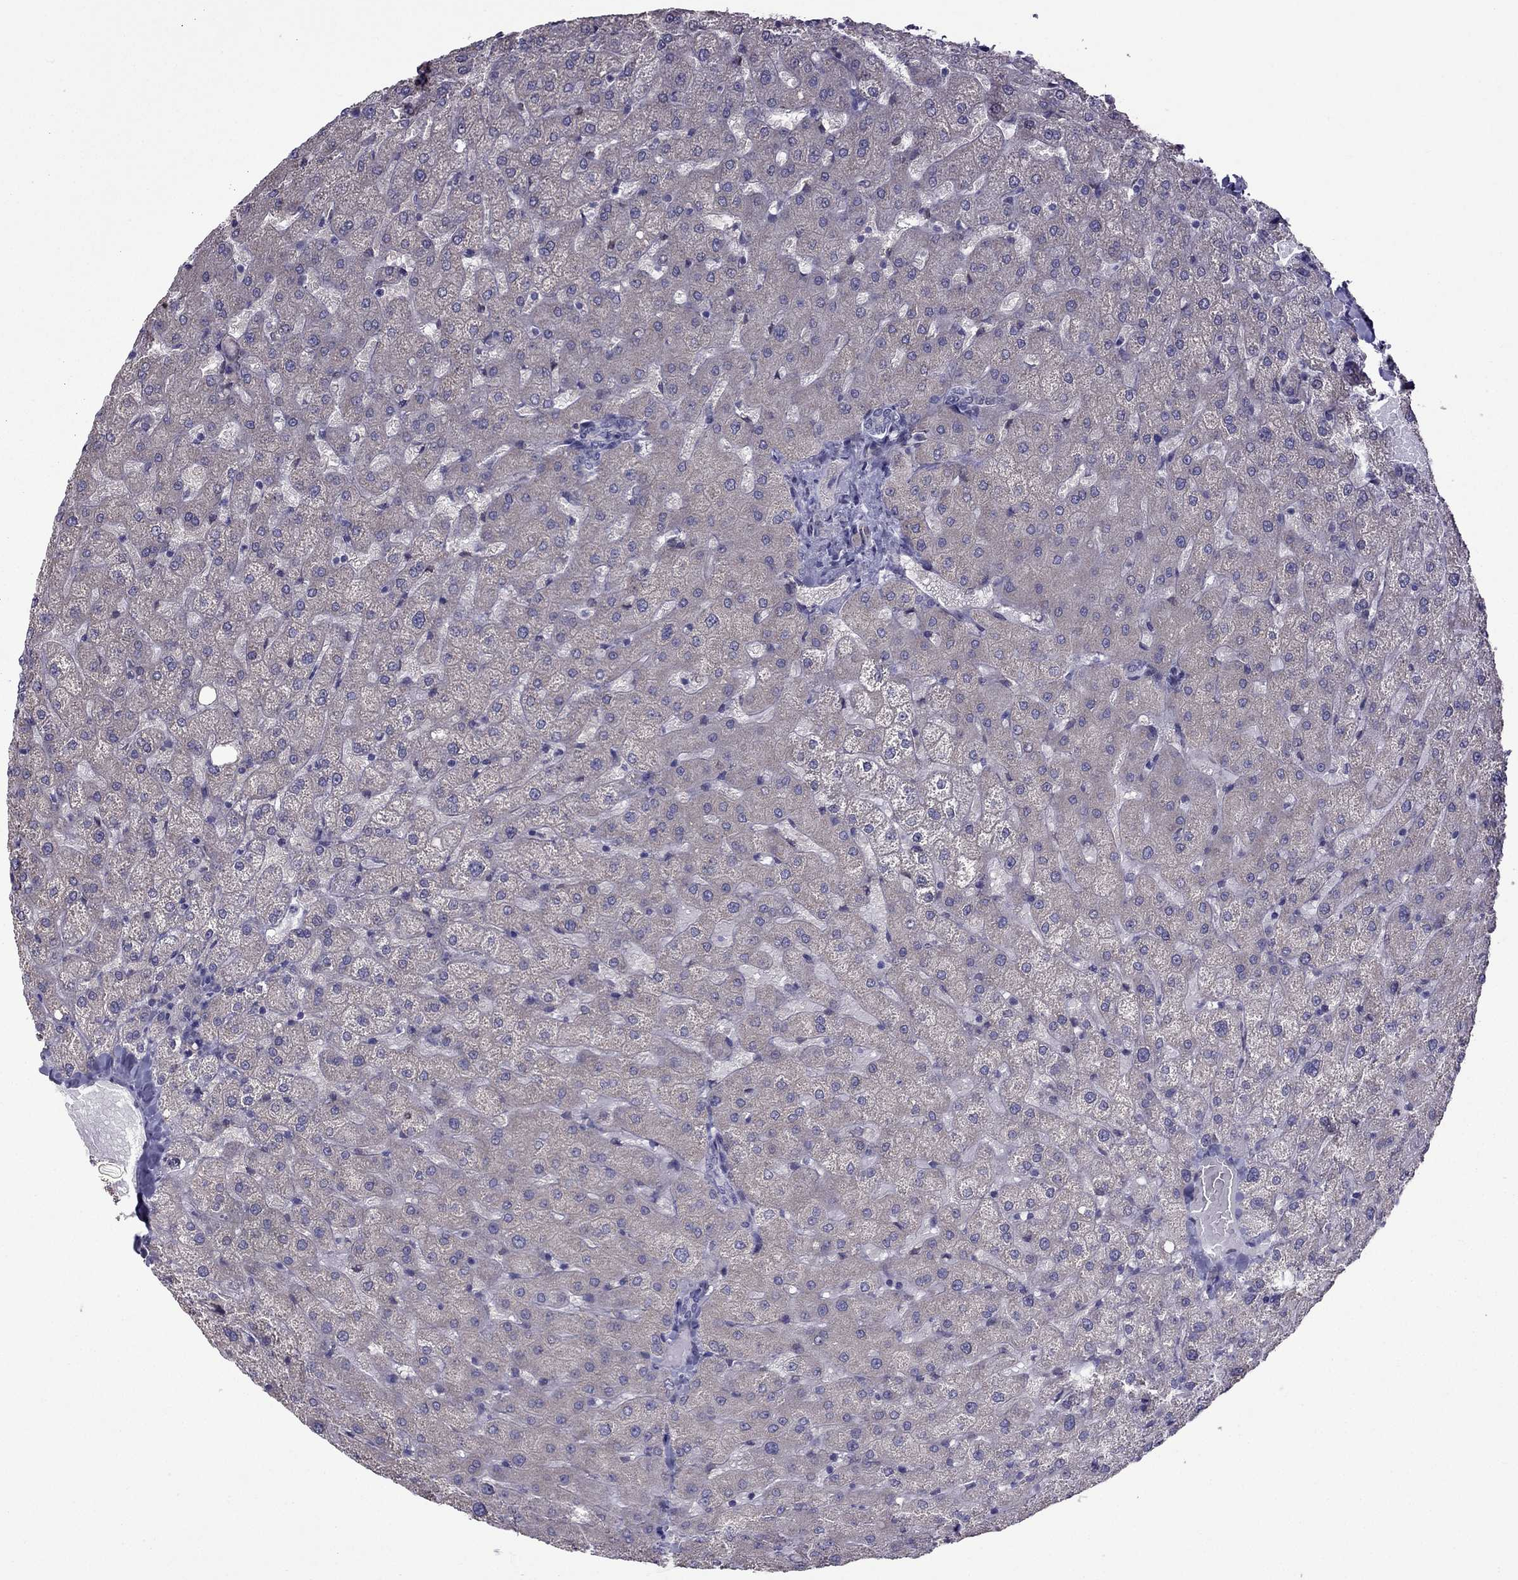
{"staining": {"intensity": "negative", "quantity": "none", "location": "none"}, "tissue": "liver", "cell_type": "Cholangiocytes", "image_type": "normal", "snomed": [{"axis": "morphology", "description": "Normal tissue, NOS"}, {"axis": "topography", "description": "Liver"}], "caption": "Immunohistochemistry (IHC) of normal liver demonstrates no staining in cholangiocytes.", "gene": "IKBIP", "patient": {"sex": "female", "age": 50}}